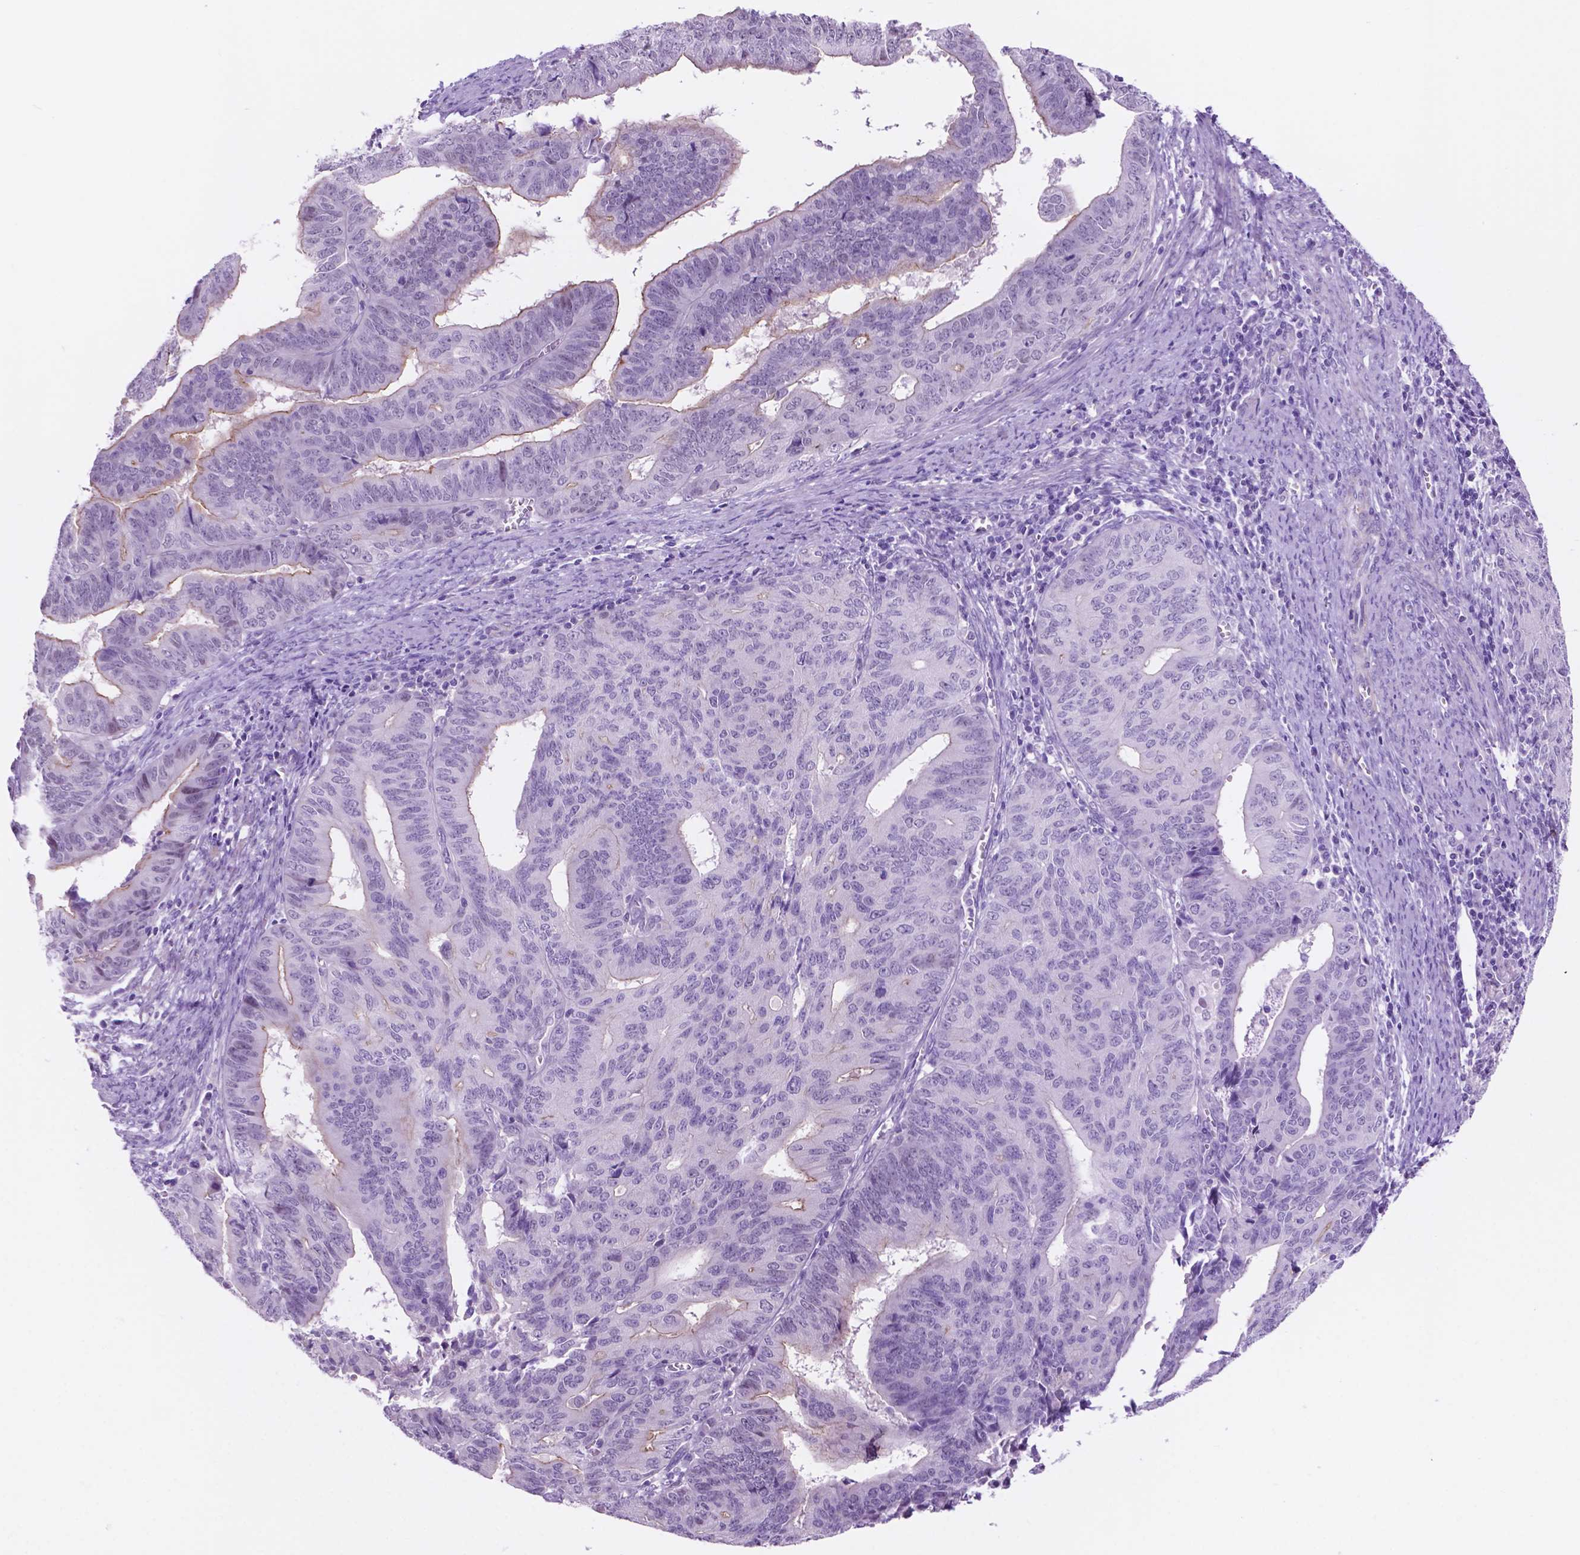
{"staining": {"intensity": "negative", "quantity": "none", "location": "none"}, "tissue": "endometrial cancer", "cell_type": "Tumor cells", "image_type": "cancer", "snomed": [{"axis": "morphology", "description": "Adenocarcinoma, NOS"}, {"axis": "topography", "description": "Endometrium"}], "caption": "The micrograph displays no staining of tumor cells in adenocarcinoma (endometrial). Brightfield microscopy of IHC stained with DAB (brown) and hematoxylin (blue), captured at high magnification.", "gene": "ACY3", "patient": {"sex": "female", "age": 65}}